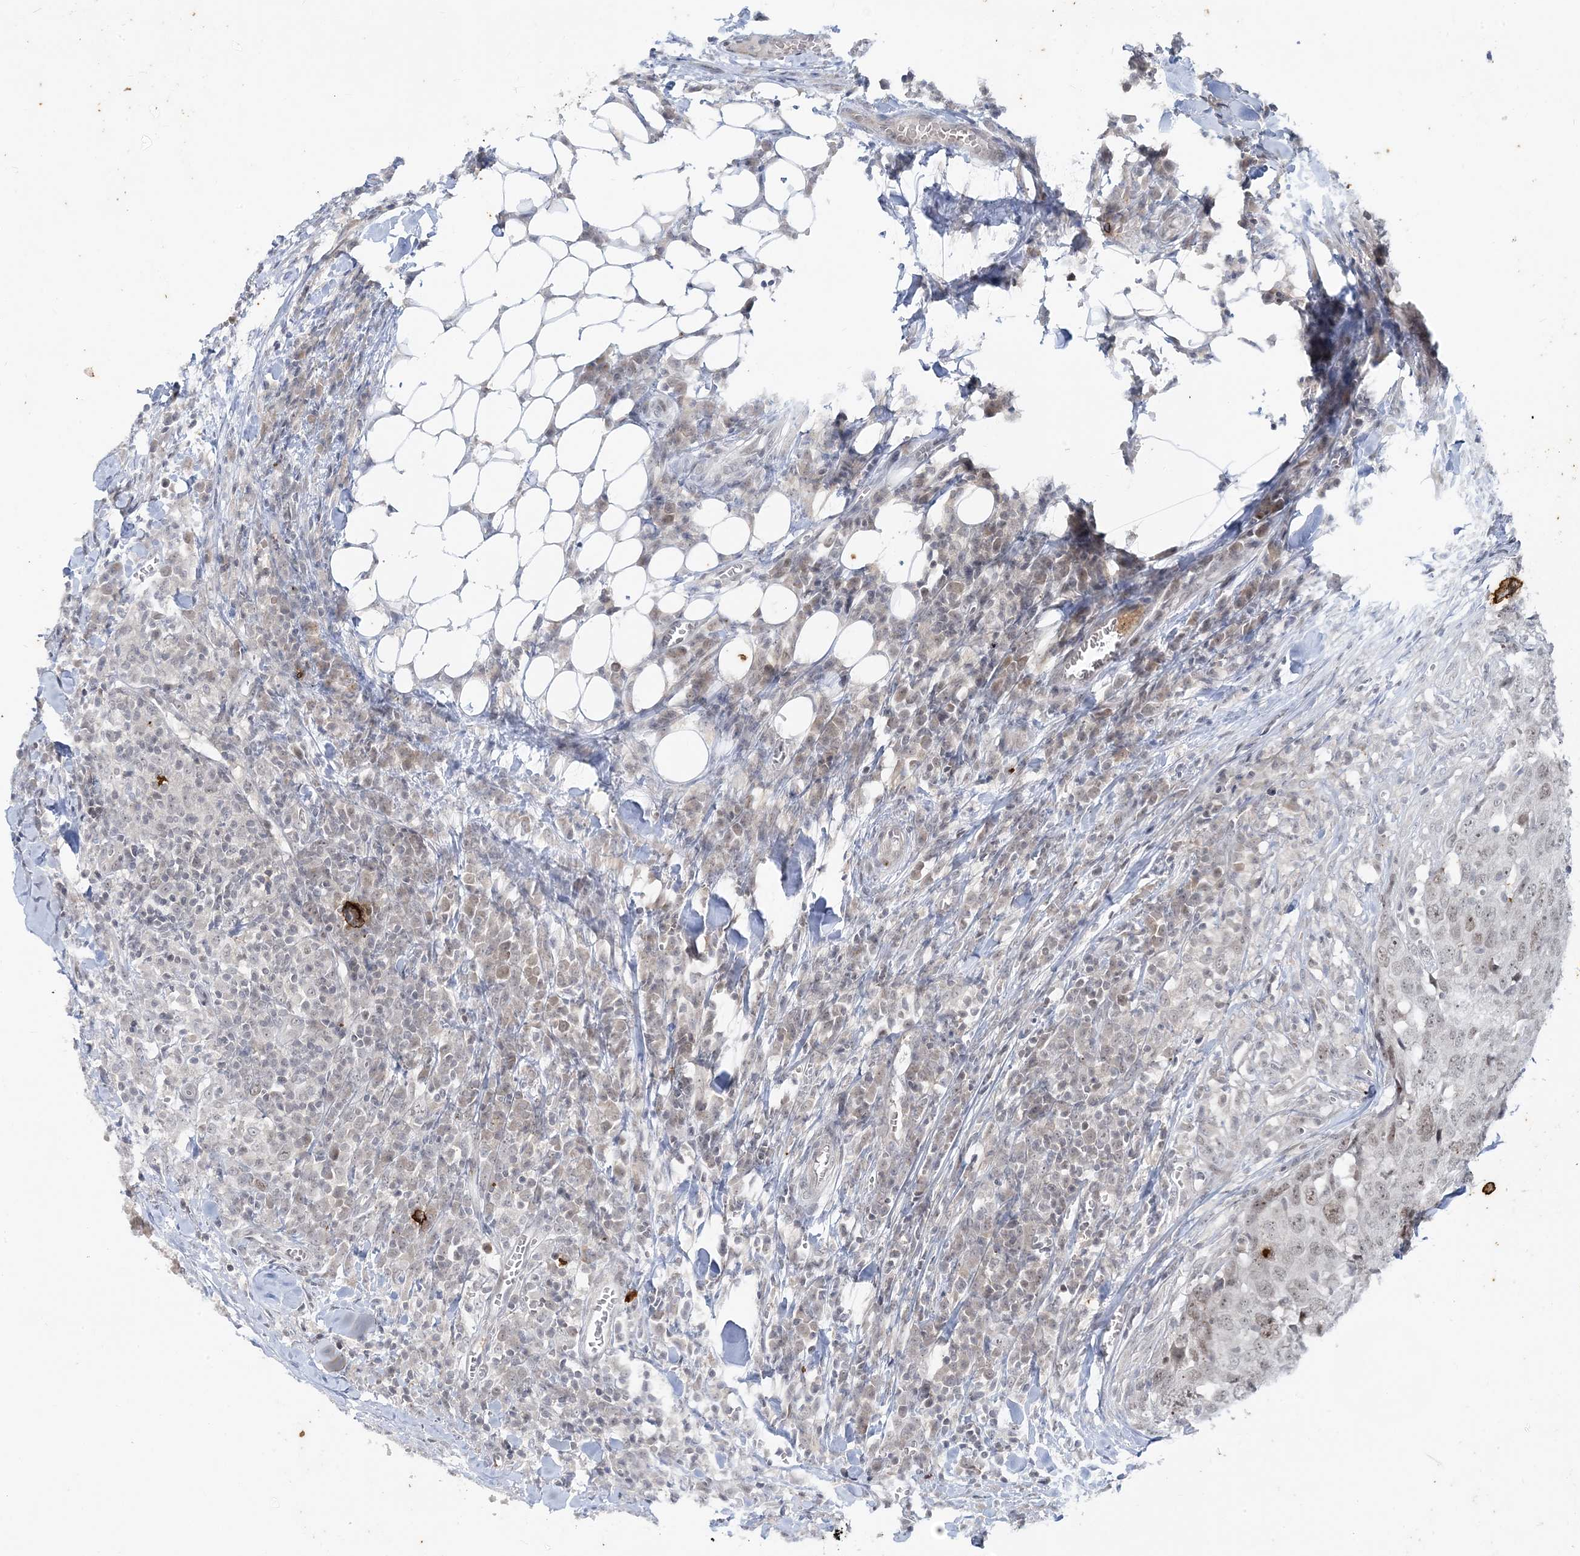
{"staining": {"intensity": "weak", "quantity": ">75%", "location": "nuclear"}, "tissue": "head and neck cancer", "cell_type": "Tumor cells", "image_type": "cancer", "snomed": [{"axis": "morphology", "description": "Squamous cell carcinoma, NOS"}, {"axis": "topography", "description": "Head-Neck"}], "caption": "DAB (3,3'-diaminobenzidine) immunohistochemical staining of human head and neck squamous cell carcinoma shows weak nuclear protein positivity in approximately >75% of tumor cells. The staining was performed using DAB (3,3'-diaminobenzidine), with brown indicating positive protein expression. Nuclei are stained blue with hematoxylin.", "gene": "LEXM", "patient": {"sex": "male", "age": 66}}